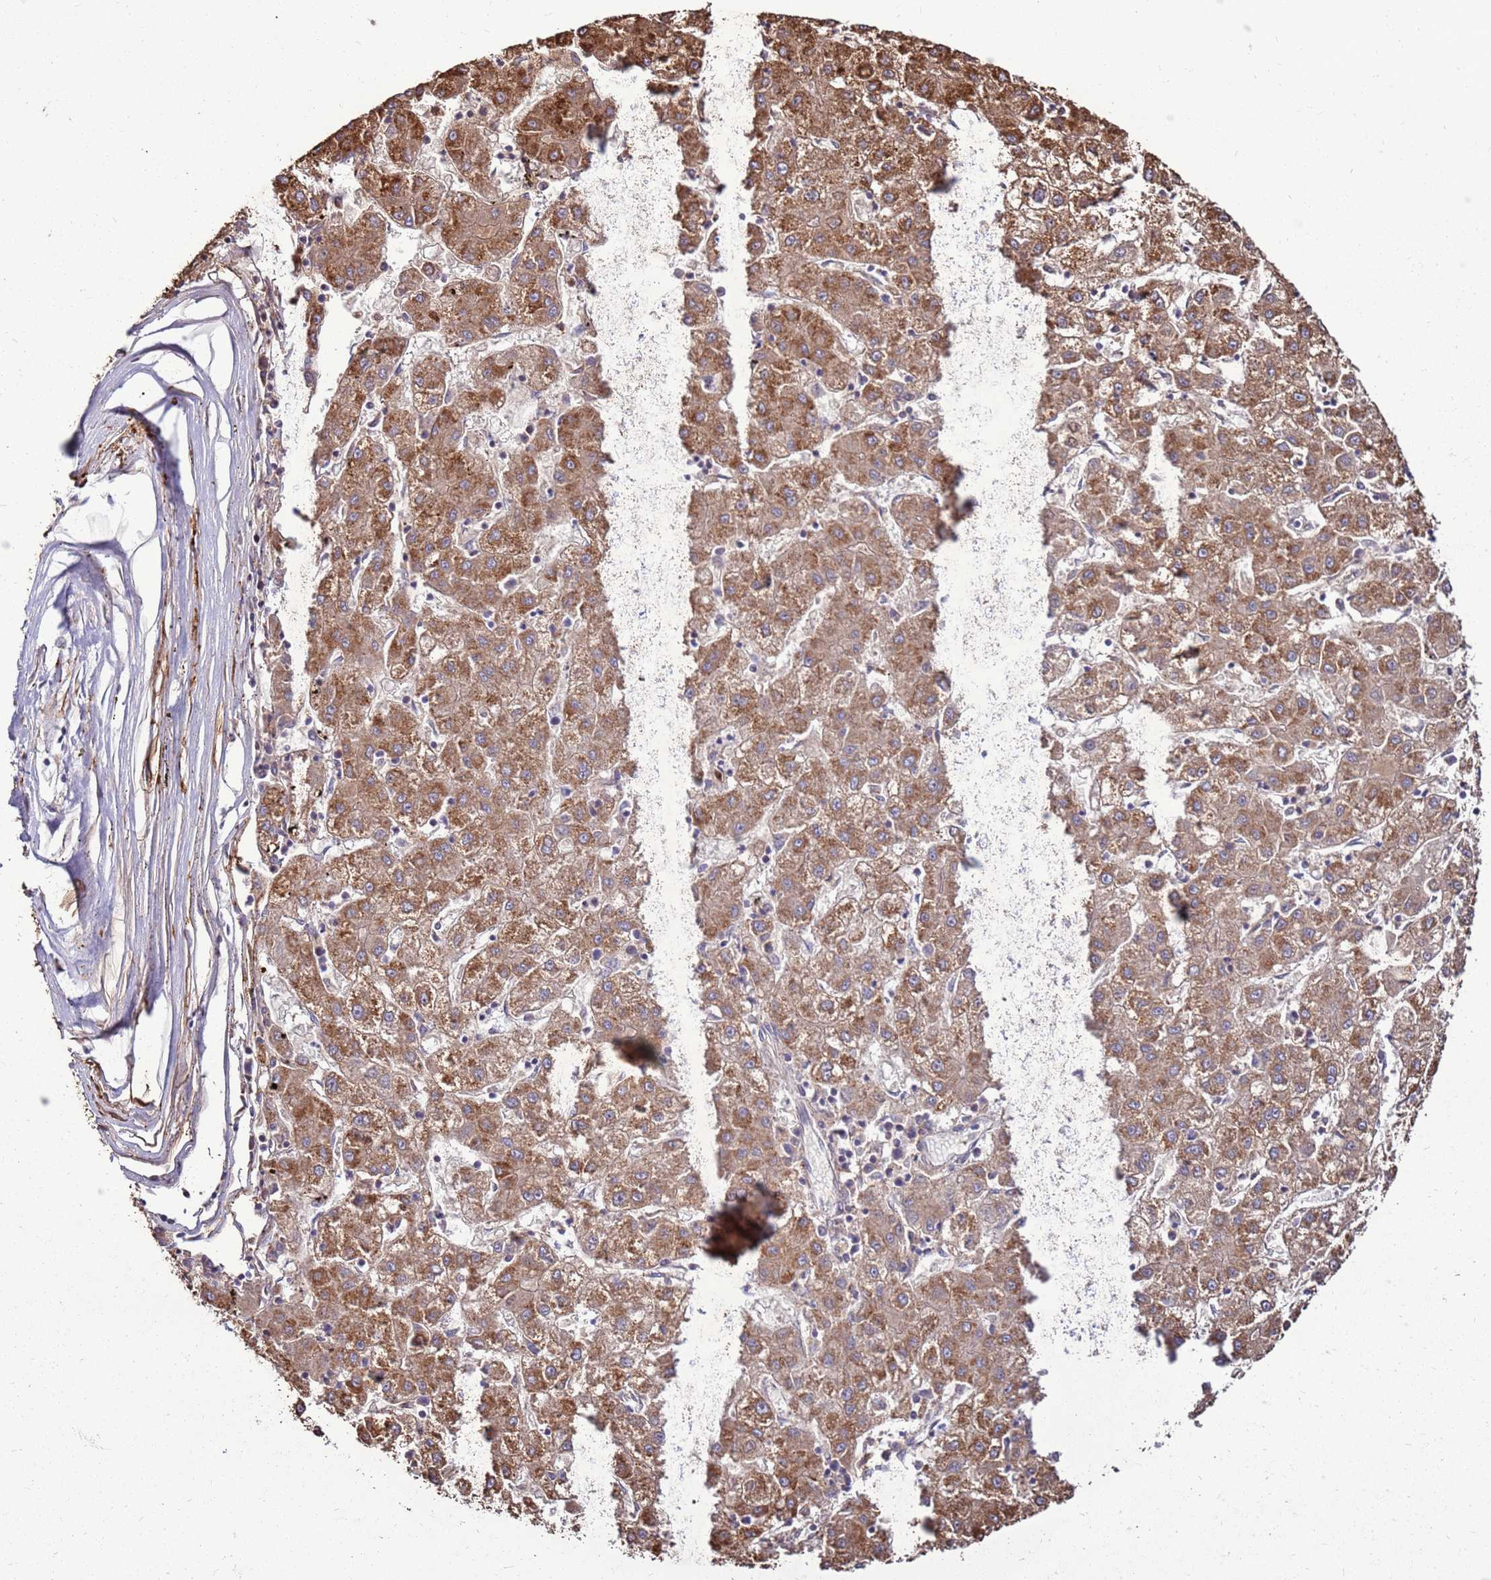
{"staining": {"intensity": "moderate", "quantity": ">75%", "location": "cytoplasmic/membranous"}, "tissue": "liver cancer", "cell_type": "Tumor cells", "image_type": "cancer", "snomed": [{"axis": "morphology", "description": "Carcinoma, Hepatocellular, NOS"}, {"axis": "topography", "description": "Liver"}], "caption": "Immunohistochemical staining of human liver cancer (hepatocellular carcinoma) displays medium levels of moderate cytoplasmic/membranous protein staining in about >75% of tumor cells.", "gene": "DDX59", "patient": {"sex": "male", "age": 72}}